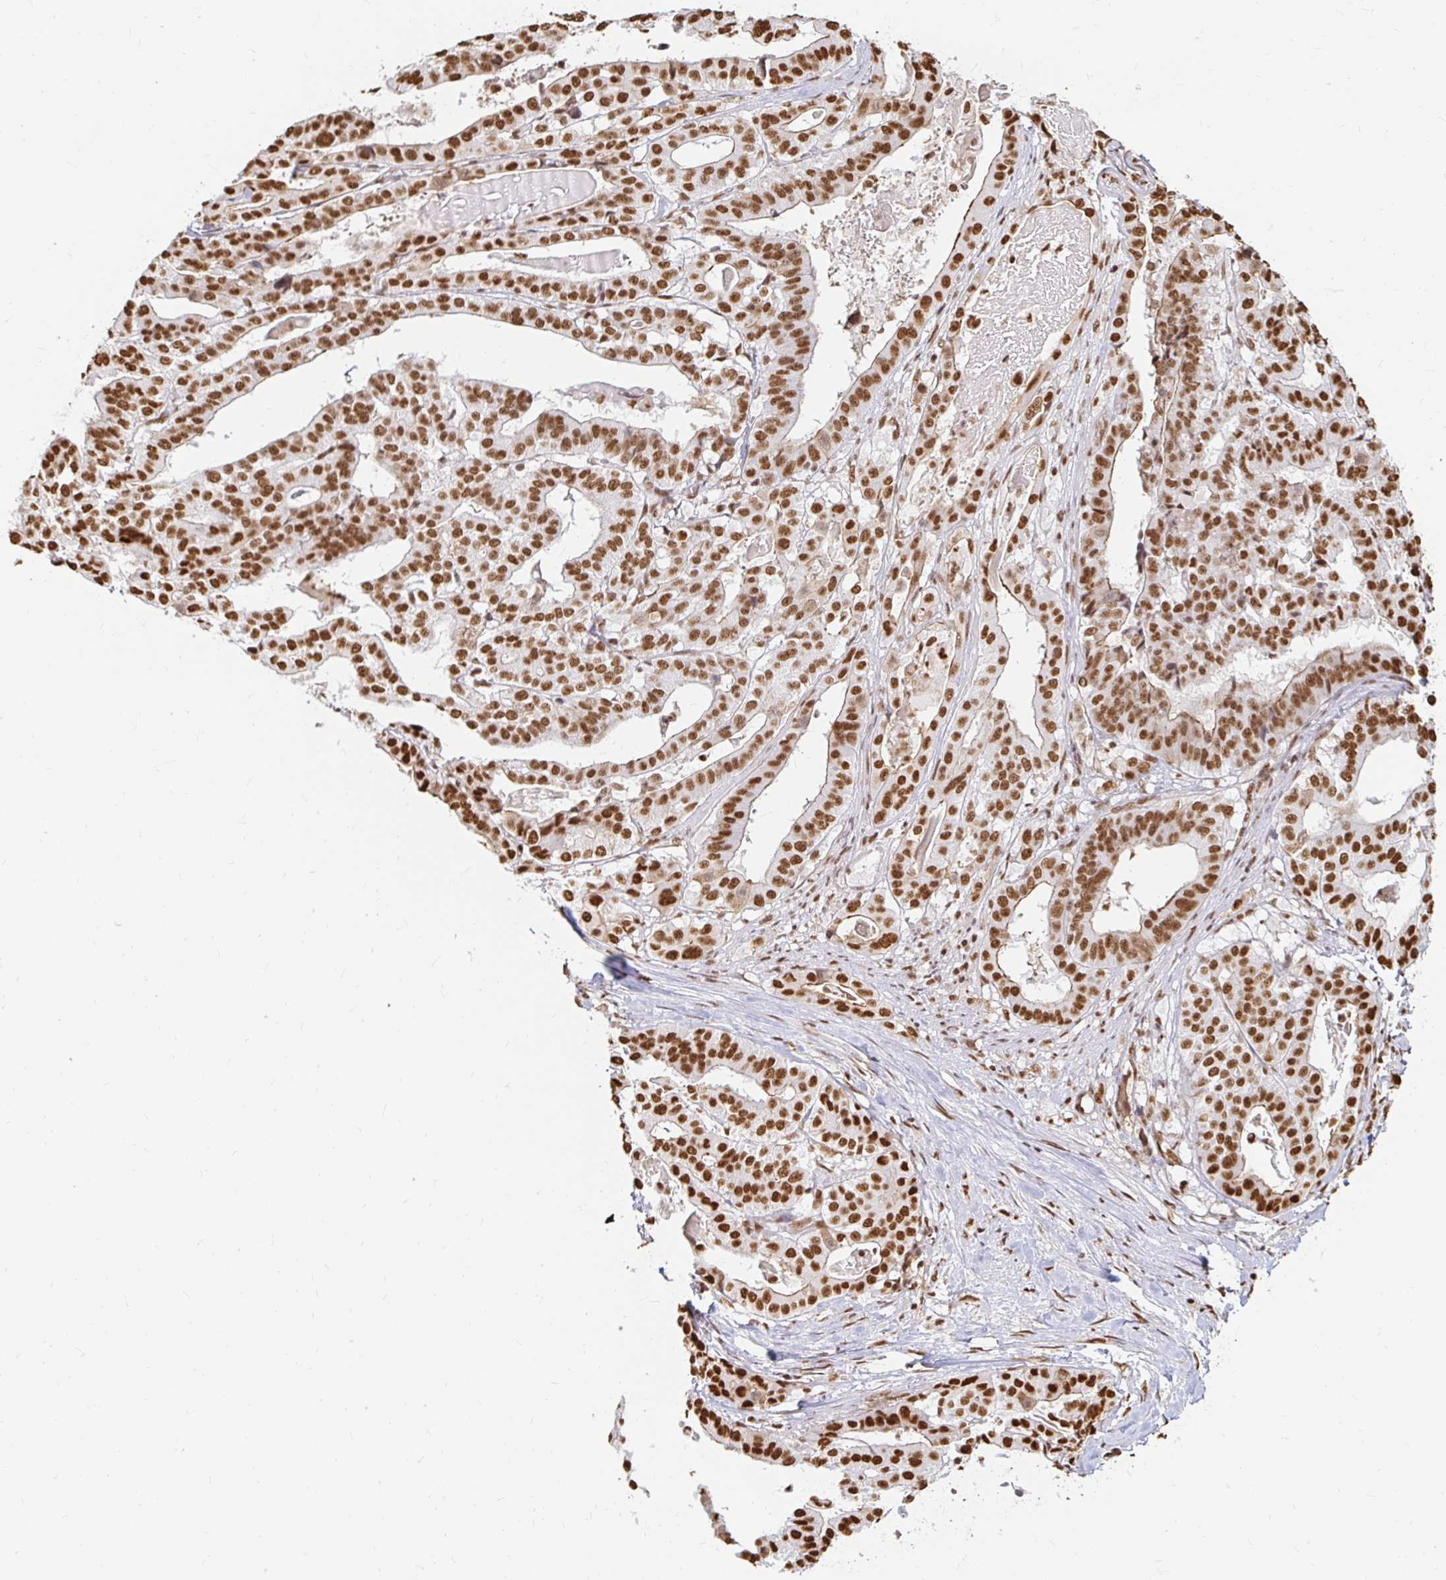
{"staining": {"intensity": "strong", "quantity": ">75%", "location": "nuclear"}, "tissue": "stomach cancer", "cell_type": "Tumor cells", "image_type": "cancer", "snomed": [{"axis": "morphology", "description": "Adenocarcinoma, NOS"}, {"axis": "topography", "description": "Stomach"}], "caption": "Stomach cancer was stained to show a protein in brown. There is high levels of strong nuclear positivity in about >75% of tumor cells.", "gene": "HNRNPU", "patient": {"sex": "male", "age": 48}}